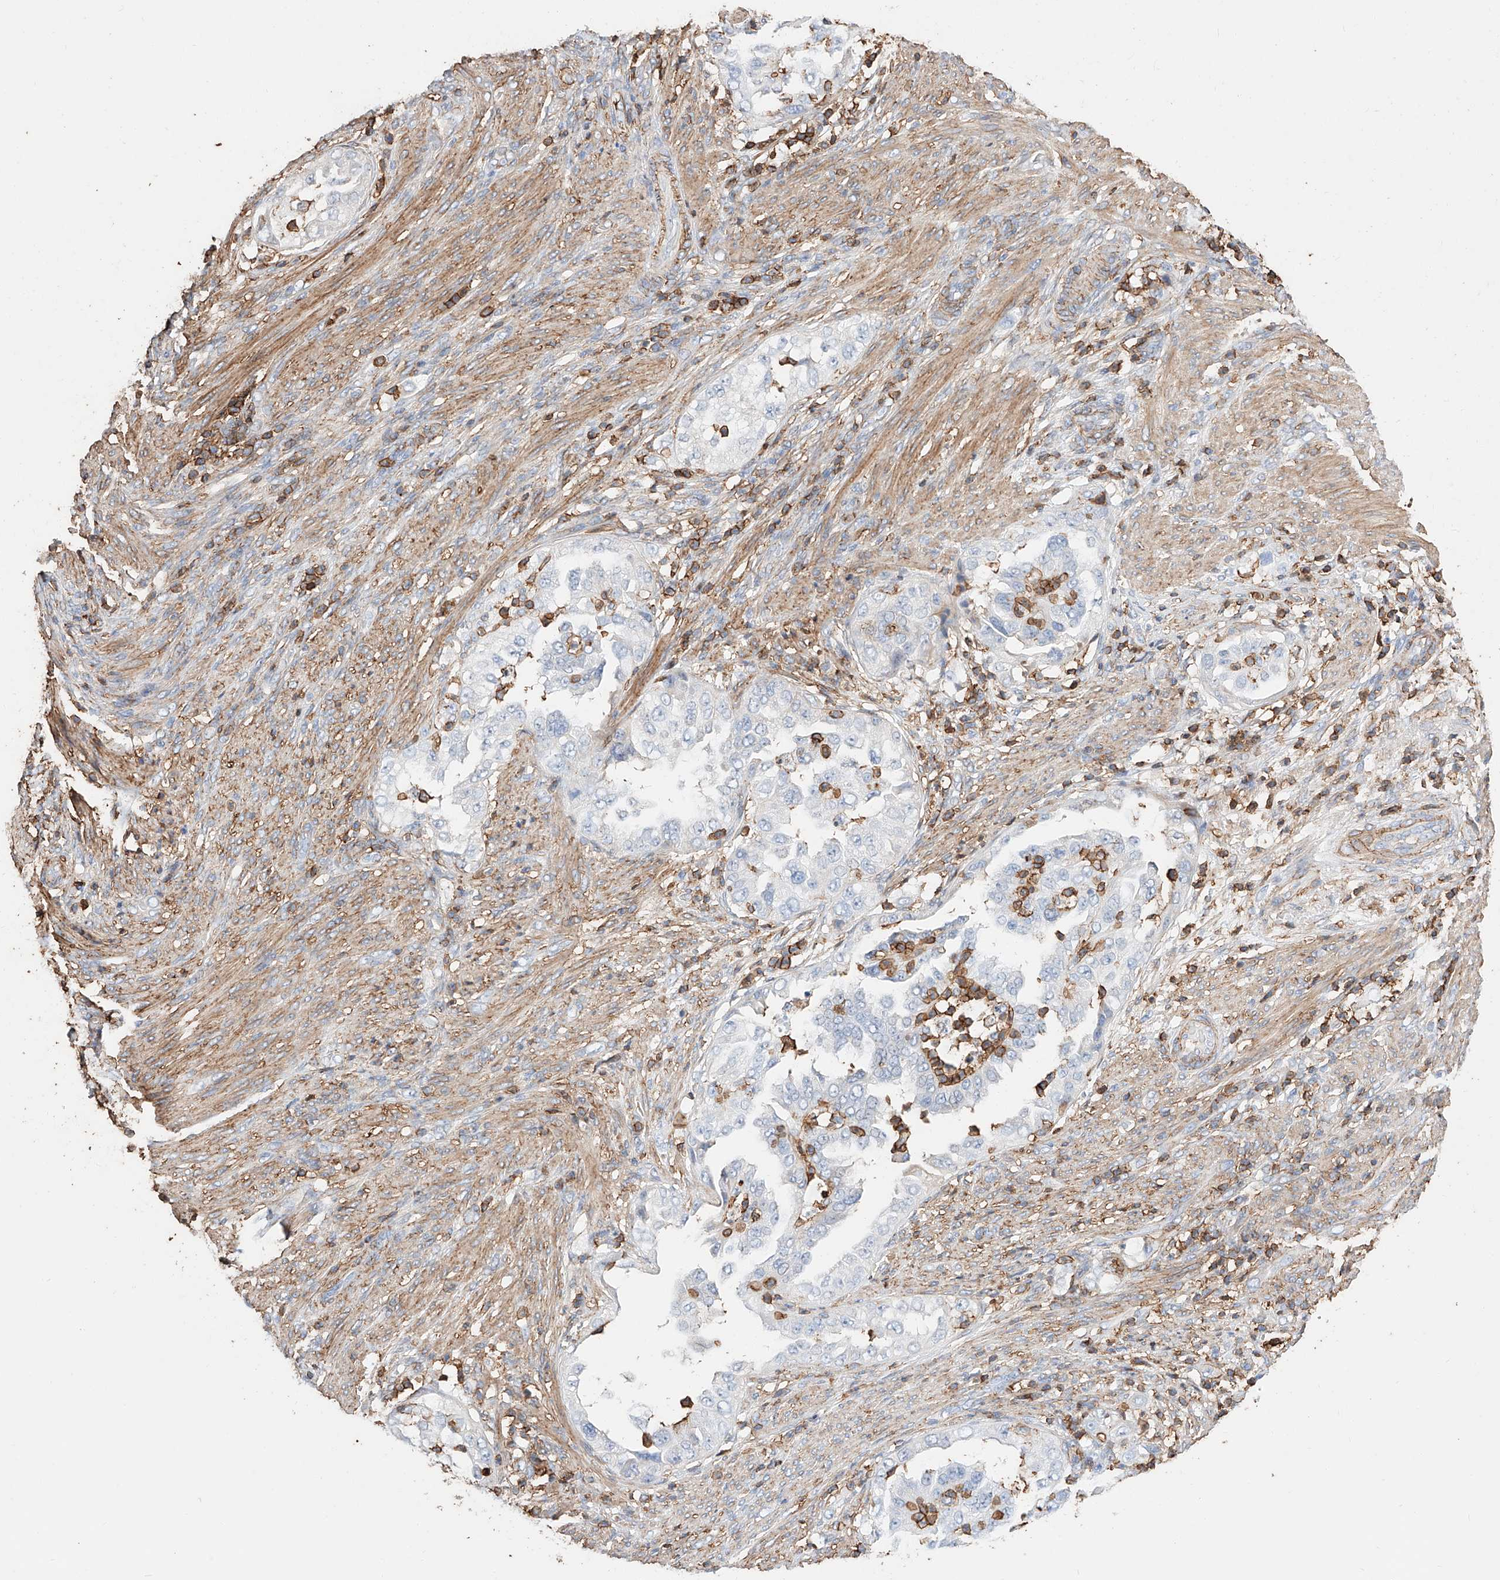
{"staining": {"intensity": "negative", "quantity": "none", "location": "none"}, "tissue": "endometrial cancer", "cell_type": "Tumor cells", "image_type": "cancer", "snomed": [{"axis": "morphology", "description": "Adenocarcinoma, NOS"}, {"axis": "topography", "description": "Endometrium"}], "caption": "DAB (3,3'-diaminobenzidine) immunohistochemical staining of human endometrial adenocarcinoma exhibits no significant positivity in tumor cells. Brightfield microscopy of immunohistochemistry stained with DAB (brown) and hematoxylin (blue), captured at high magnification.", "gene": "WFS1", "patient": {"sex": "female", "age": 85}}